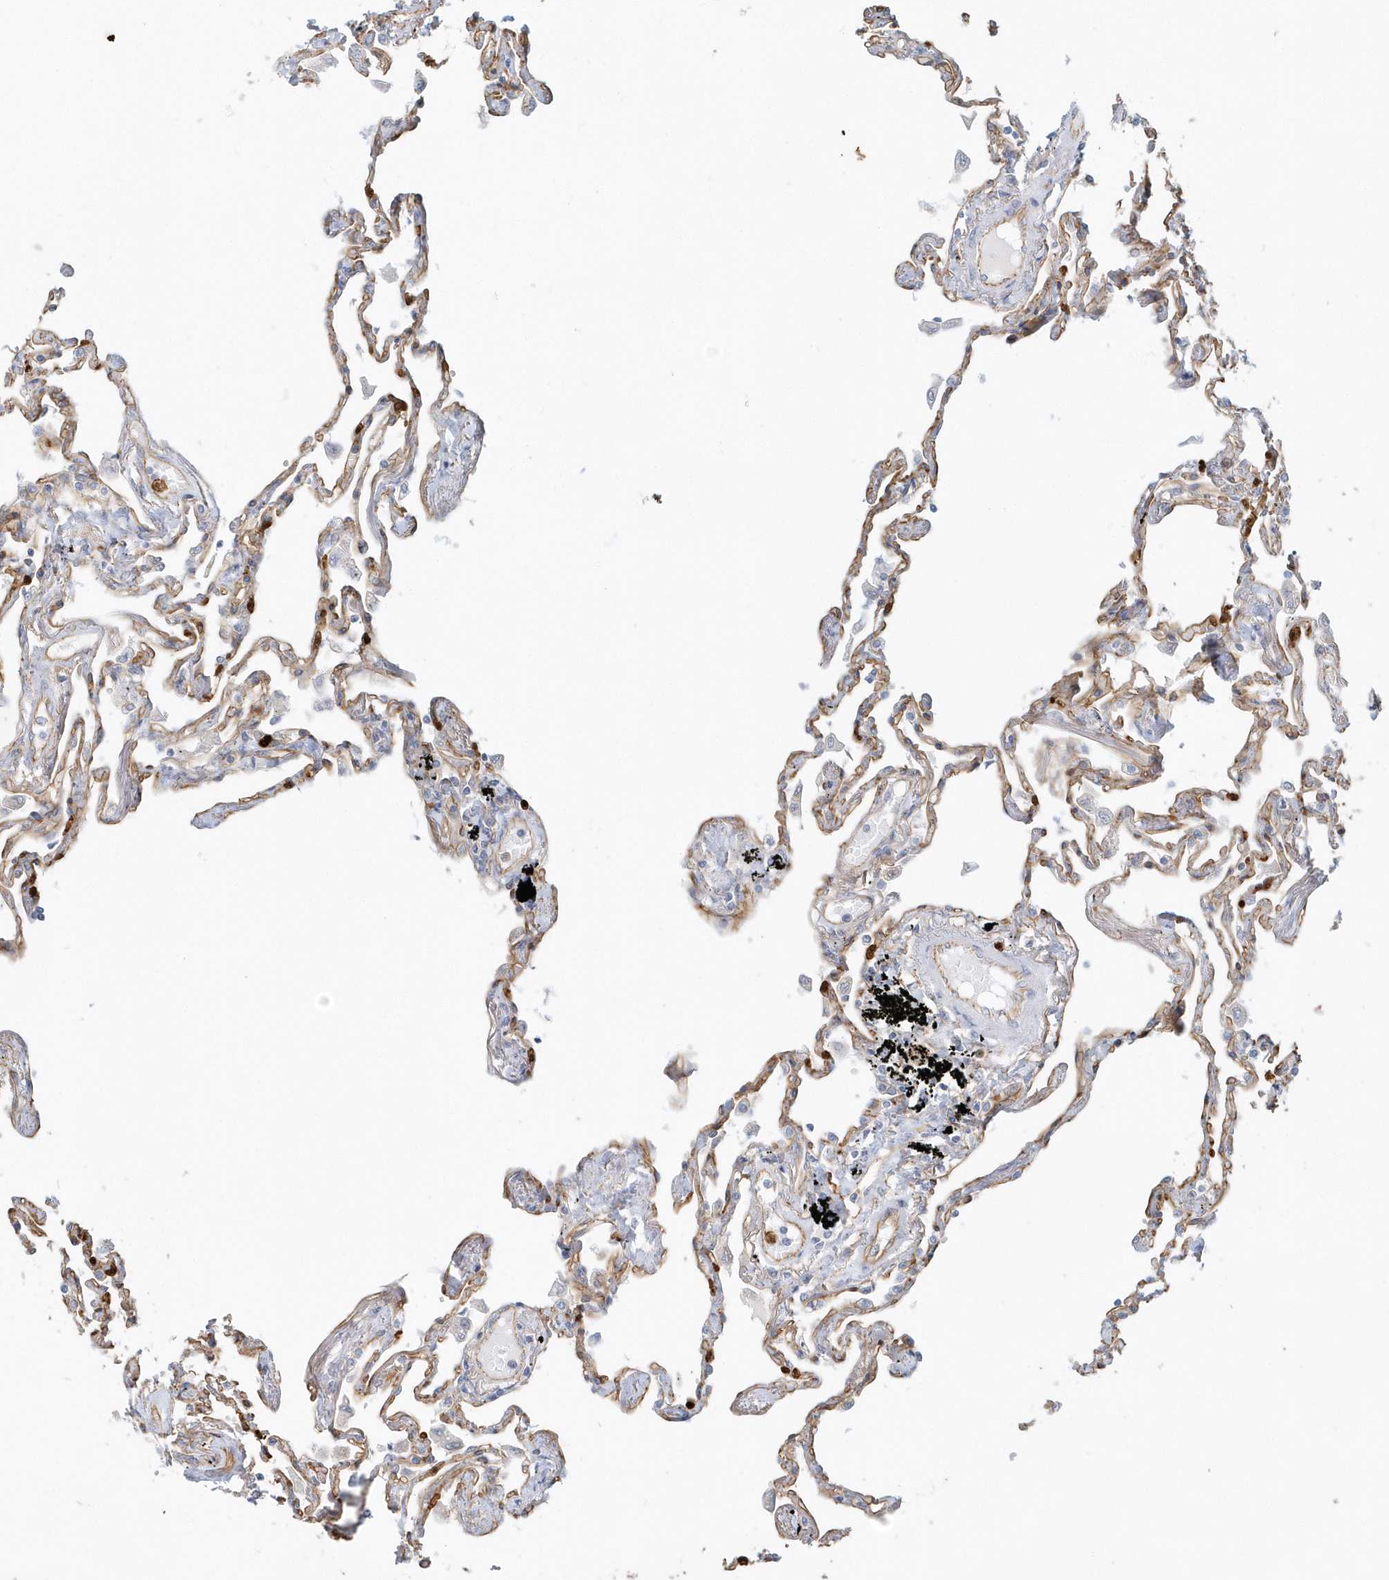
{"staining": {"intensity": "moderate", "quantity": ">75%", "location": "cytoplasmic/membranous"}, "tissue": "lung", "cell_type": "Alveolar cells", "image_type": "normal", "snomed": [{"axis": "morphology", "description": "Normal tissue, NOS"}, {"axis": "topography", "description": "Lung"}], "caption": "The image exhibits a brown stain indicating the presence of a protein in the cytoplasmic/membranous of alveolar cells in lung. Using DAB (brown) and hematoxylin (blue) stains, captured at high magnification using brightfield microscopy.", "gene": "DNAH1", "patient": {"sex": "female", "age": 67}}